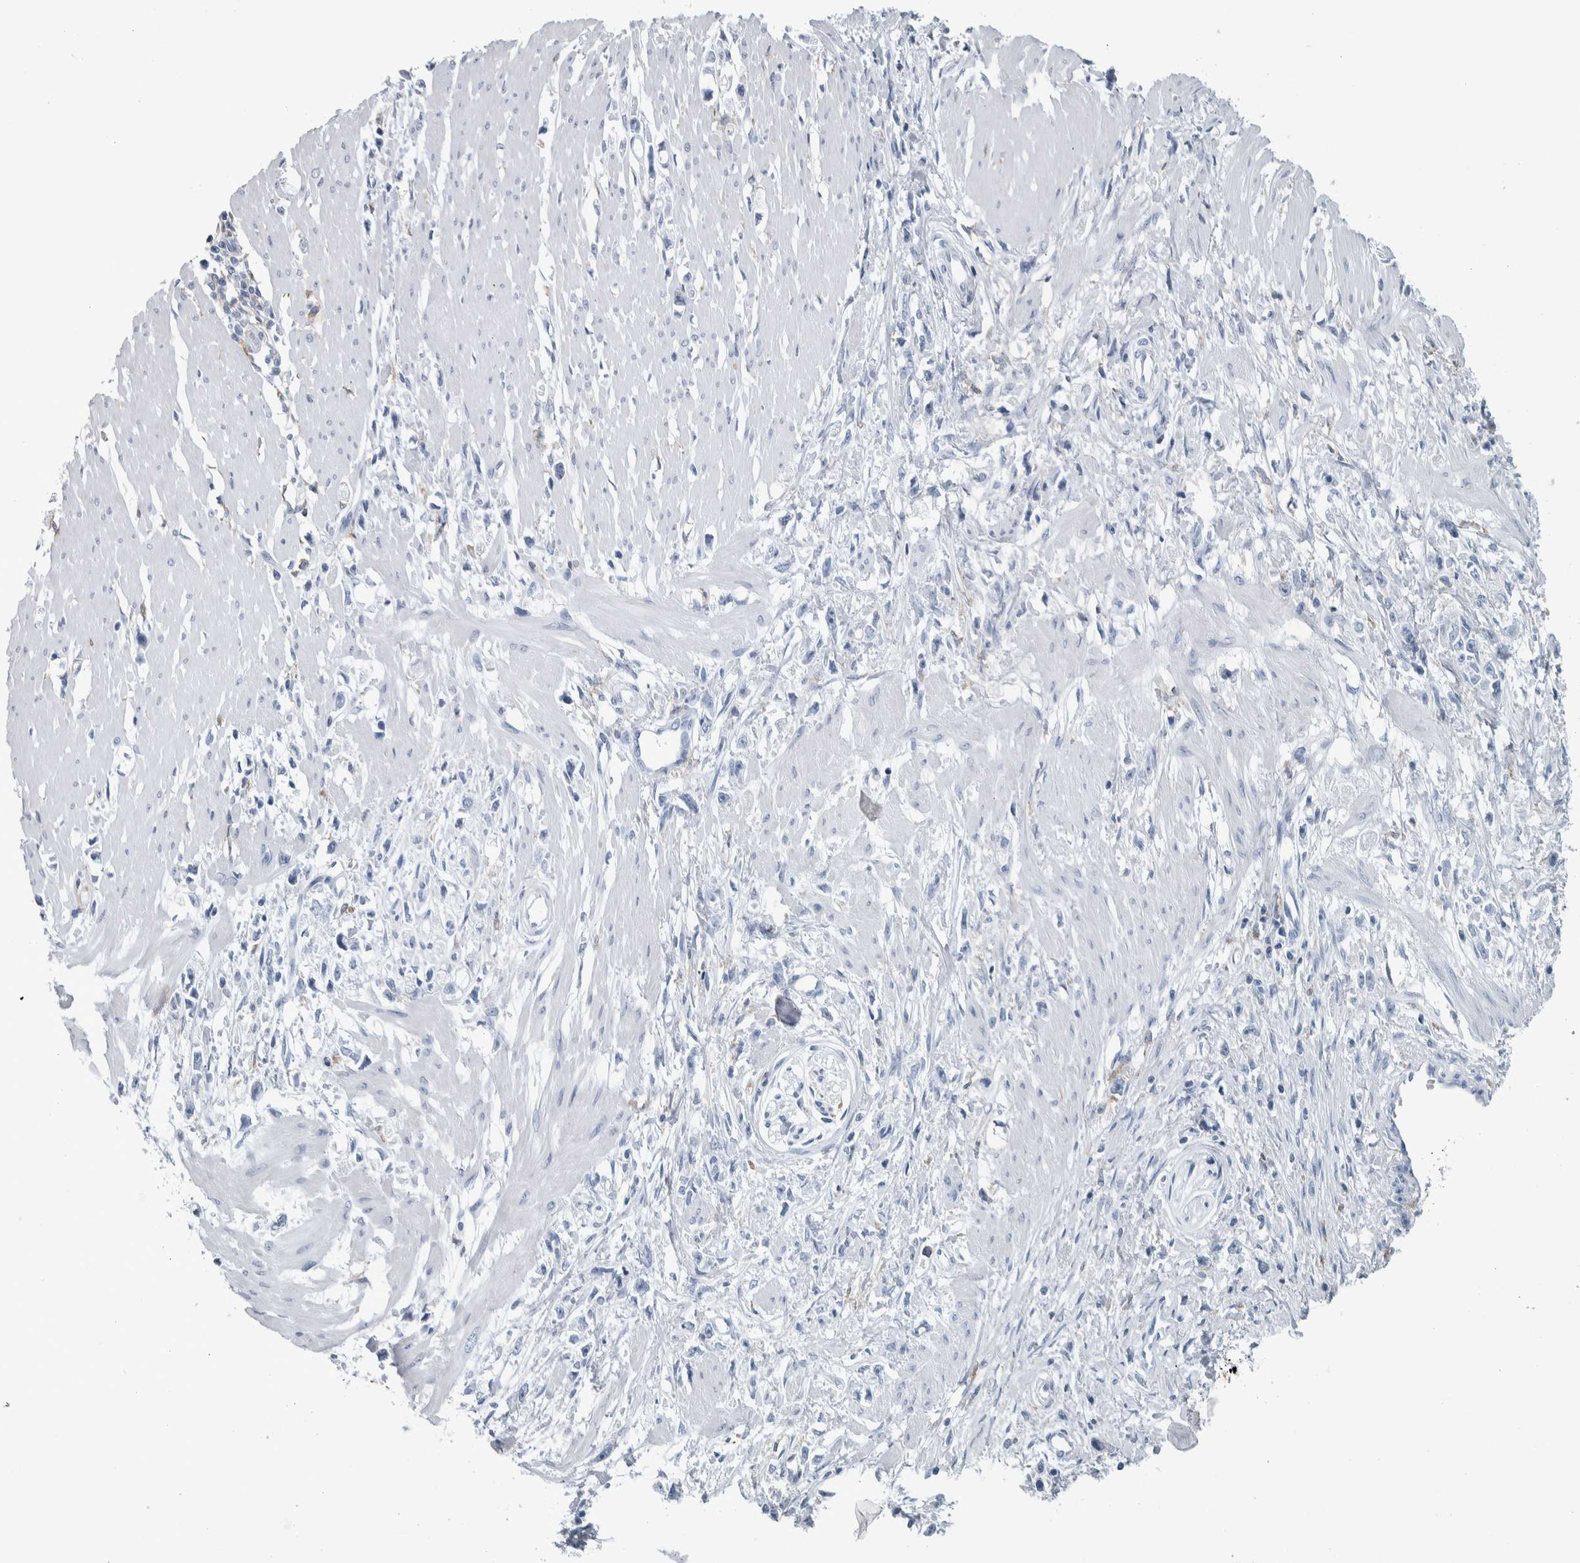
{"staining": {"intensity": "negative", "quantity": "none", "location": "none"}, "tissue": "stomach cancer", "cell_type": "Tumor cells", "image_type": "cancer", "snomed": [{"axis": "morphology", "description": "Adenocarcinoma, NOS"}, {"axis": "topography", "description": "Stomach"}], "caption": "This photomicrograph is of stomach cancer stained with immunohistochemistry (IHC) to label a protein in brown with the nuclei are counter-stained blue. There is no positivity in tumor cells.", "gene": "SKAP2", "patient": {"sex": "female", "age": 59}}